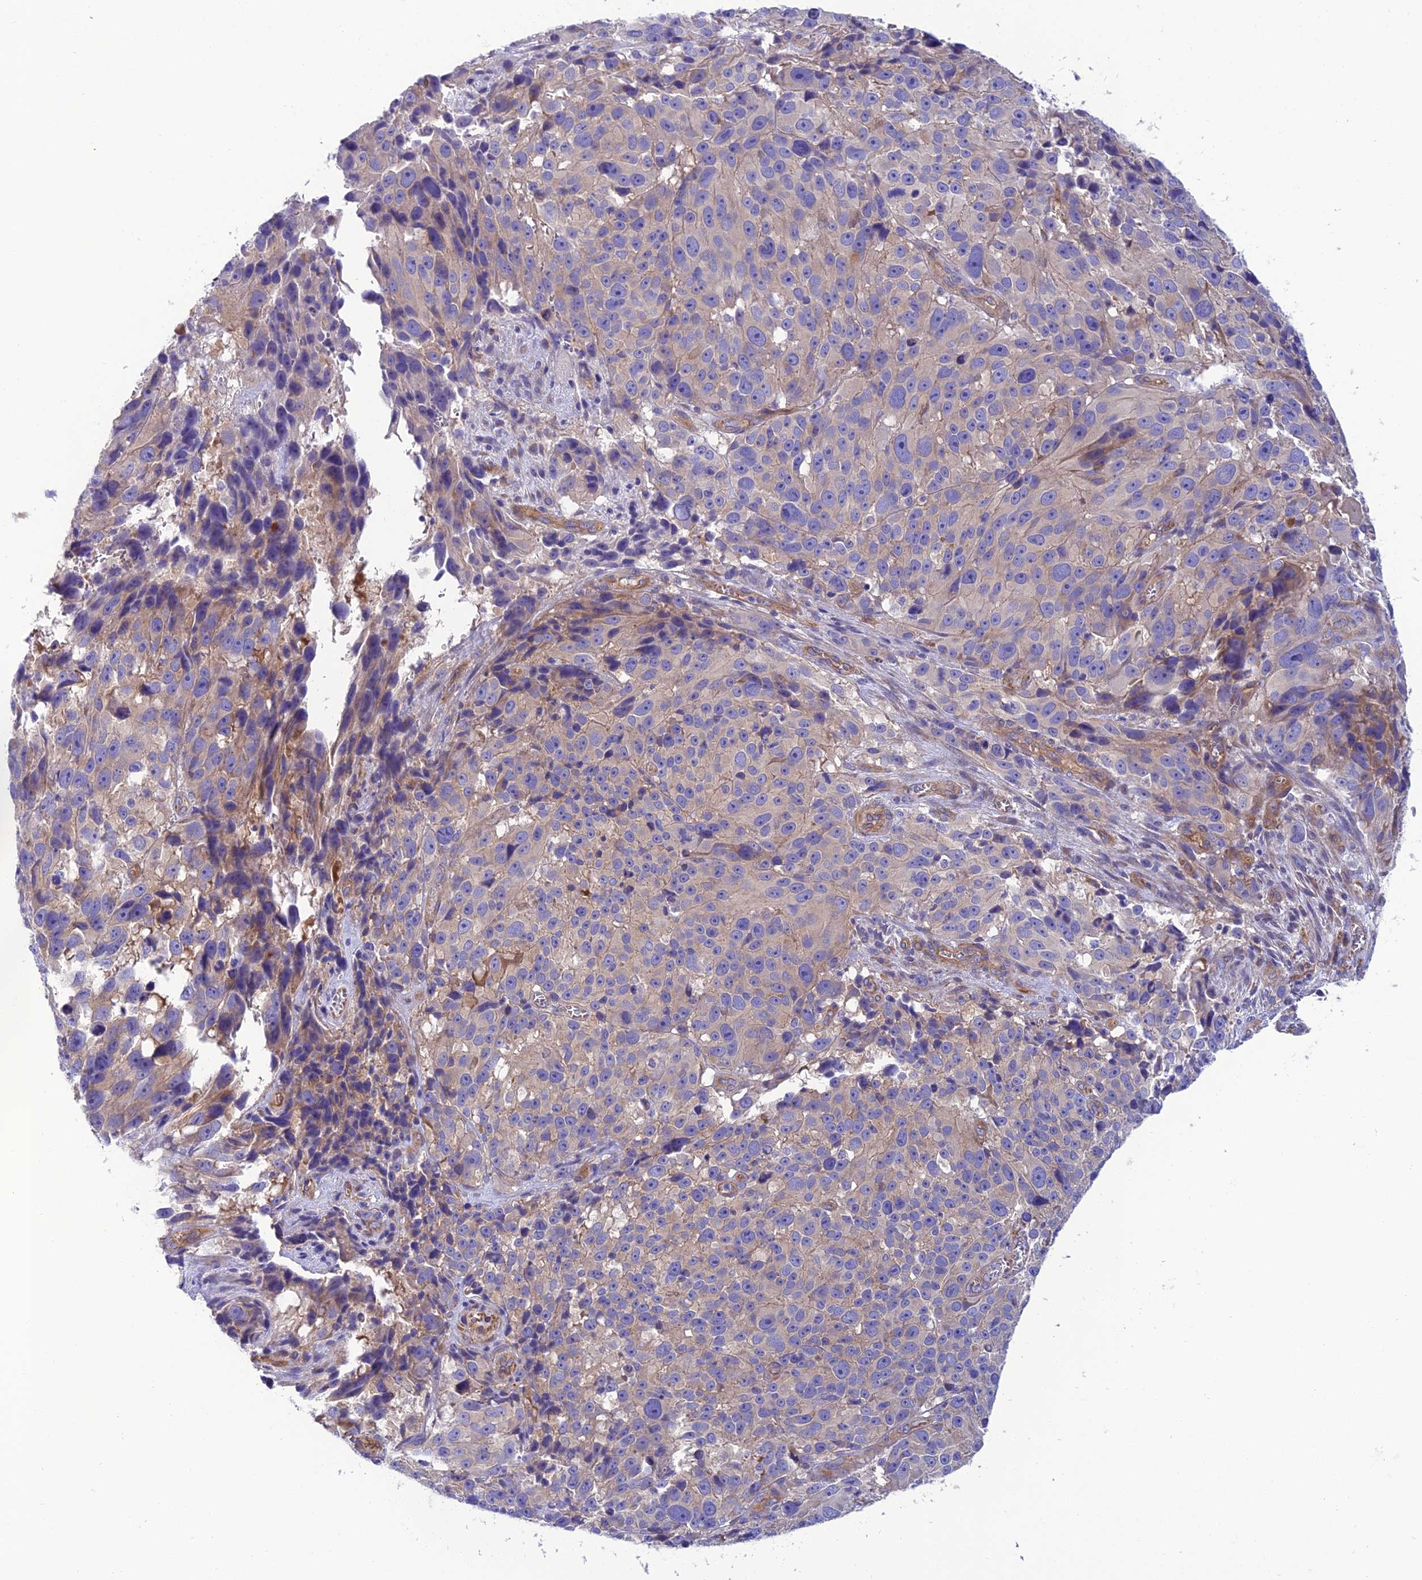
{"staining": {"intensity": "negative", "quantity": "none", "location": "none"}, "tissue": "melanoma", "cell_type": "Tumor cells", "image_type": "cancer", "snomed": [{"axis": "morphology", "description": "Malignant melanoma, NOS"}, {"axis": "topography", "description": "Skin"}], "caption": "This is an immunohistochemistry (IHC) histopathology image of malignant melanoma. There is no staining in tumor cells.", "gene": "PPFIA3", "patient": {"sex": "male", "age": 84}}